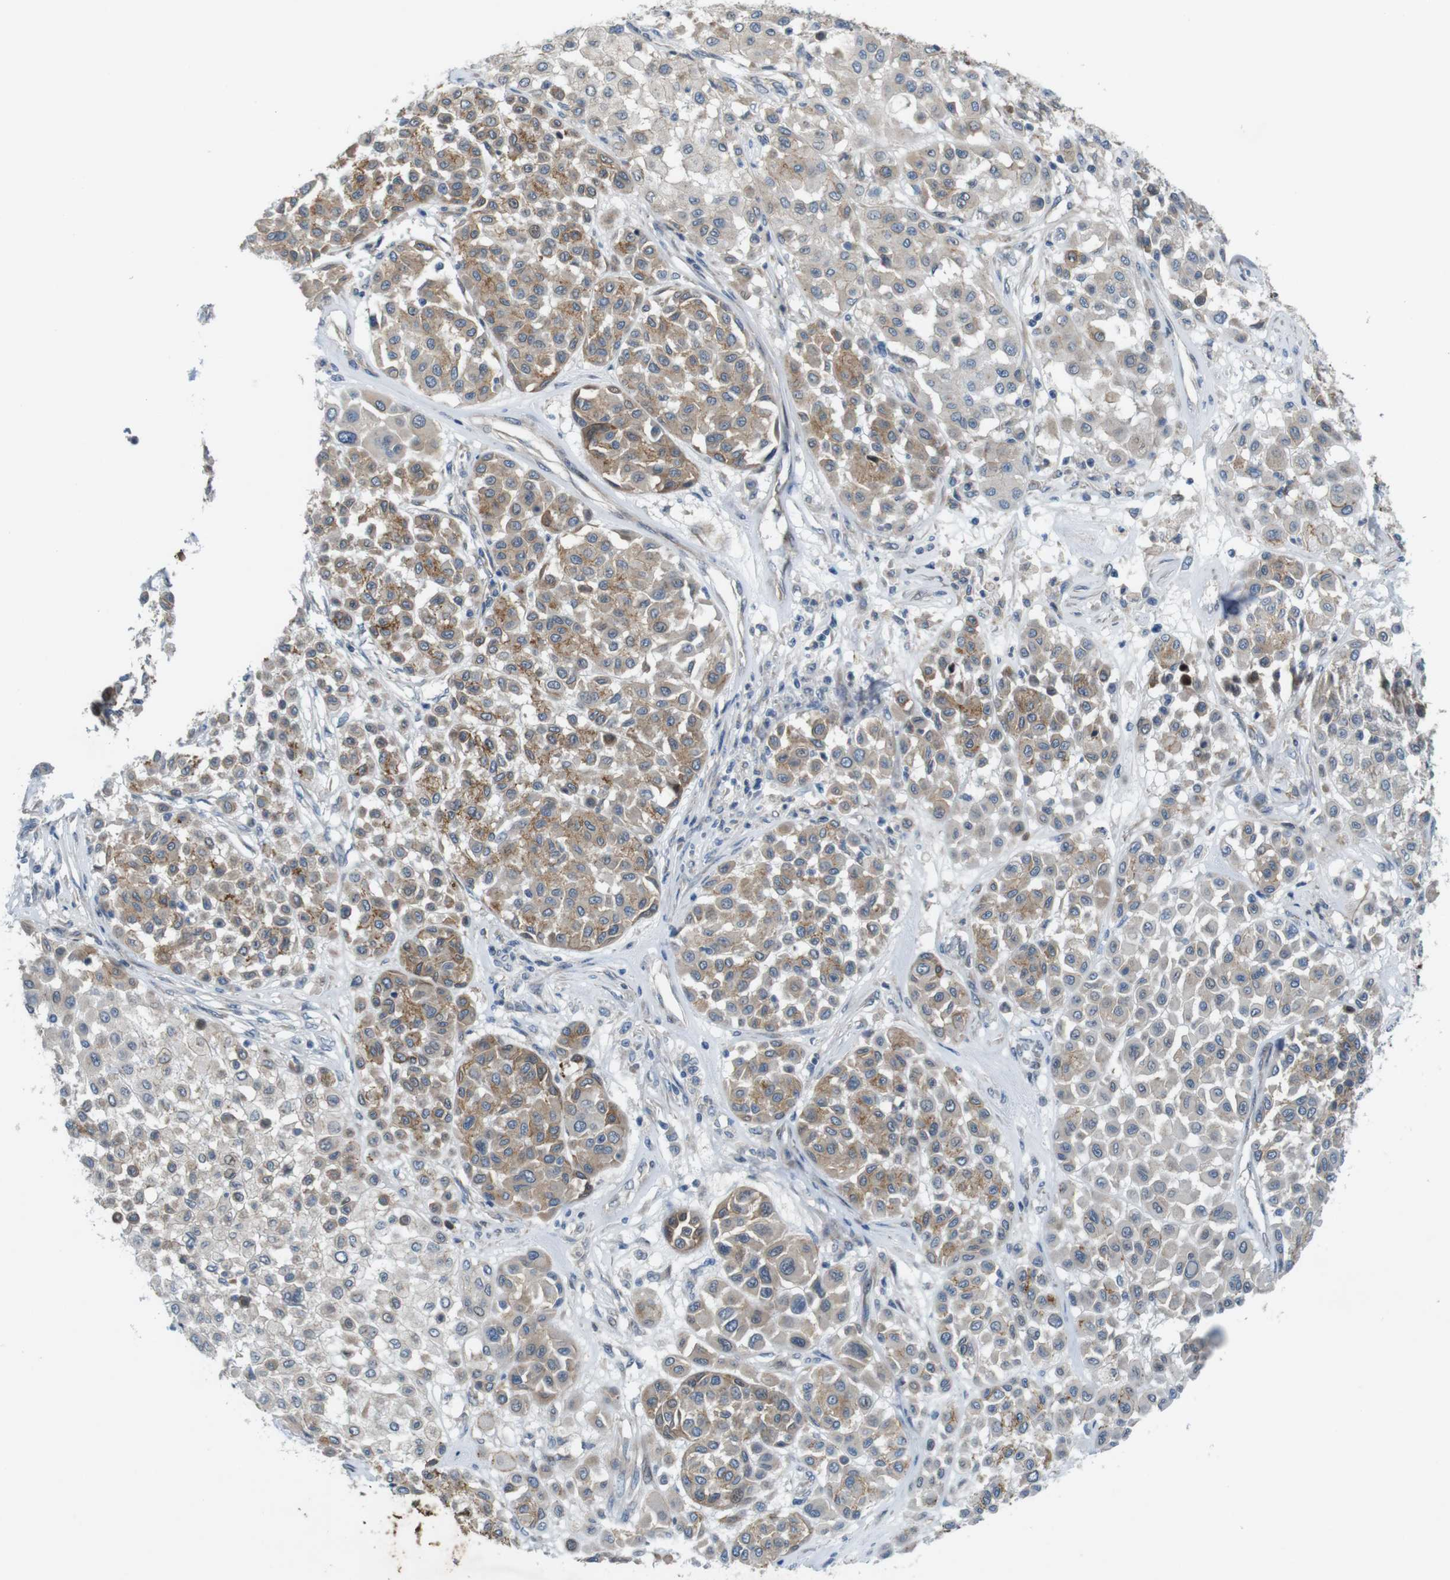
{"staining": {"intensity": "moderate", "quantity": "25%-75%", "location": "cytoplasmic/membranous"}, "tissue": "melanoma", "cell_type": "Tumor cells", "image_type": "cancer", "snomed": [{"axis": "morphology", "description": "Malignant melanoma, Metastatic site"}, {"axis": "topography", "description": "Soft tissue"}], "caption": "This is a micrograph of immunohistochemistry (IHC) staining of melanoma, which shows moderate expression in the cytoplasmic/membranous of tumor cells.", "gene": "SKI", "patient": {"sex": "male", "age": 41}}